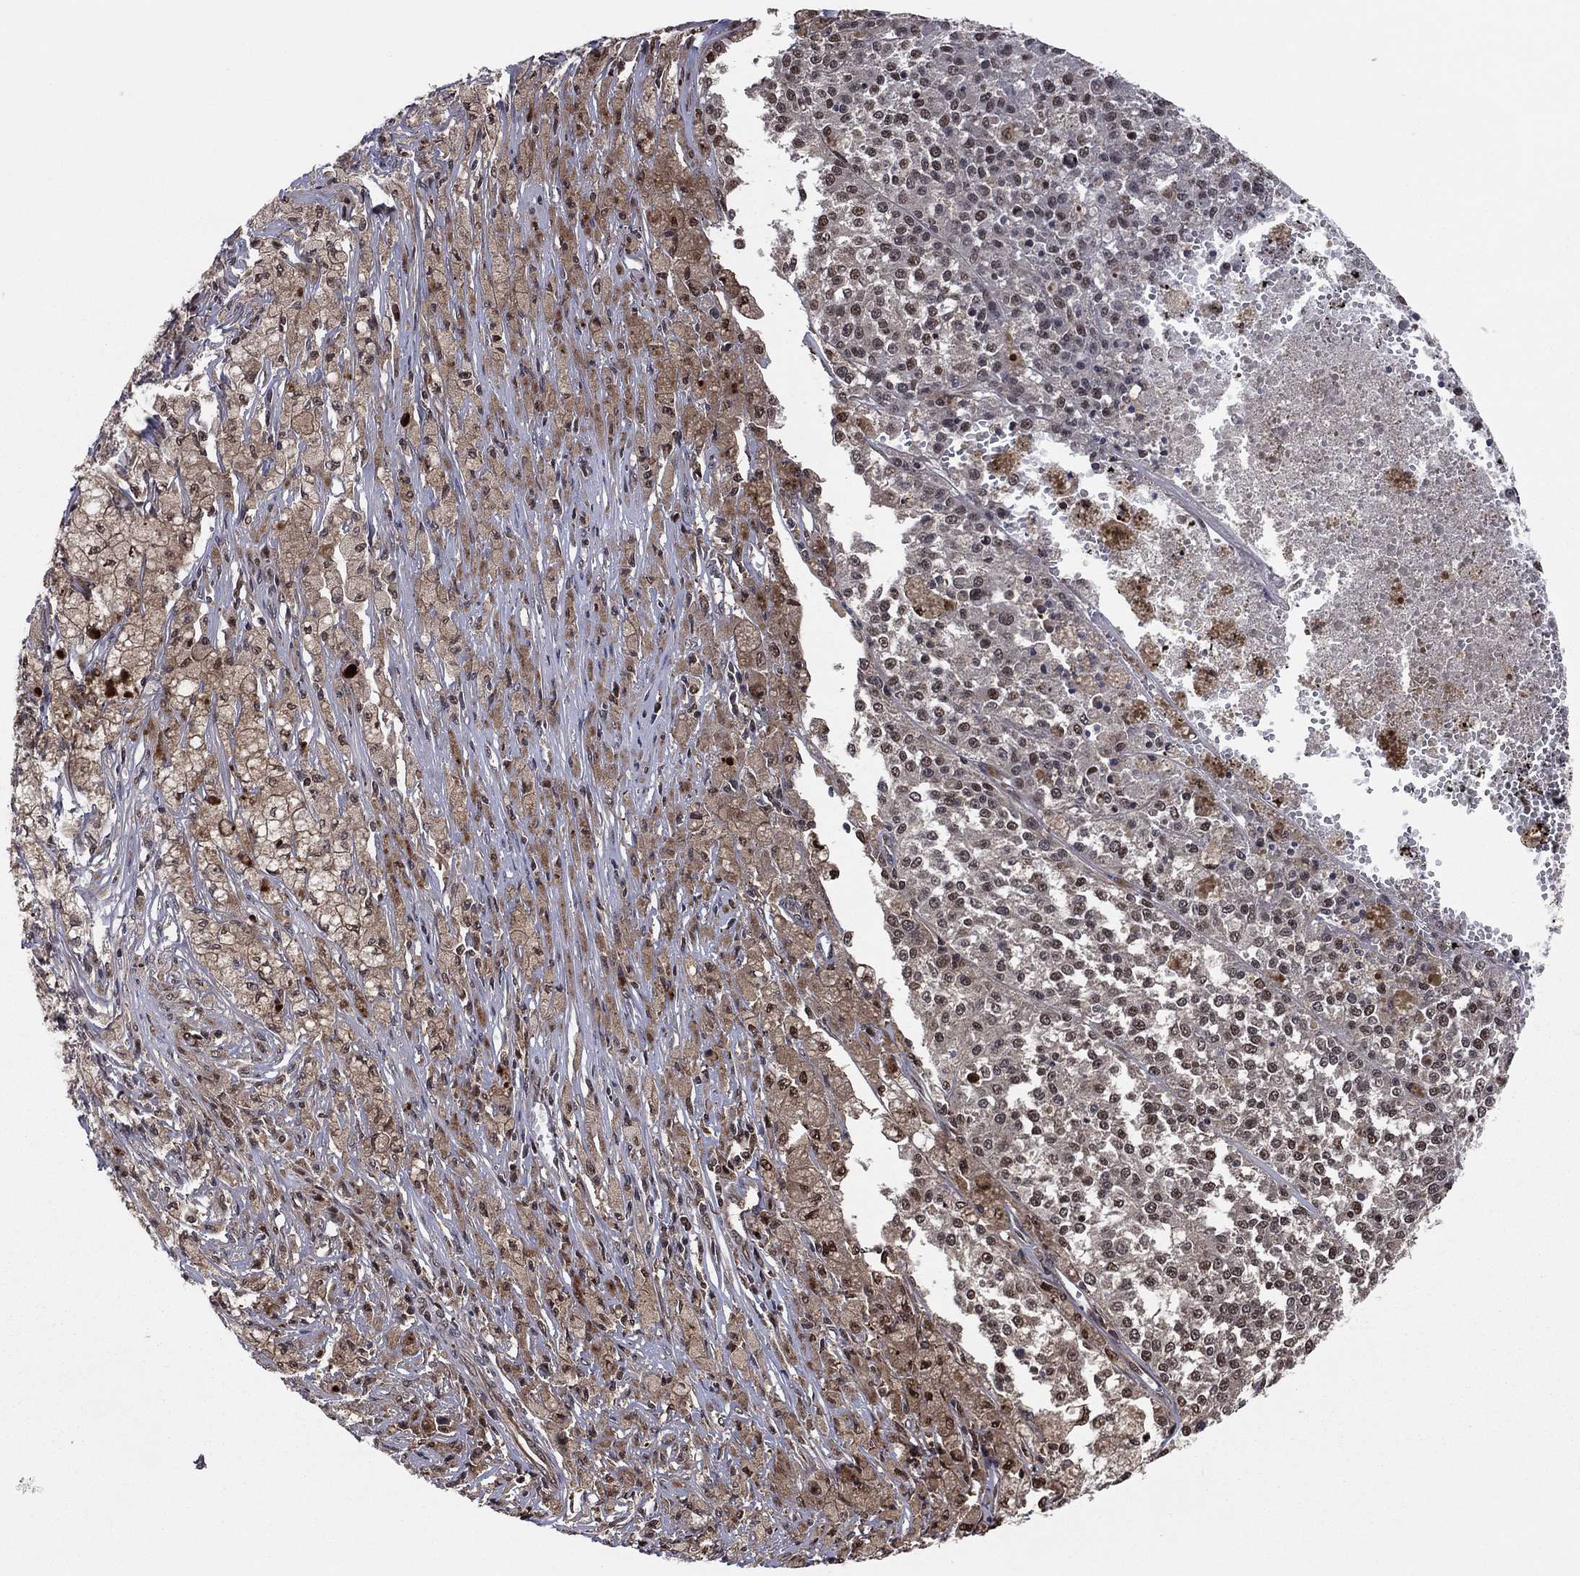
{"staining": {"intensity": "moderate", "quantity": "25%-75%", "location": "cytoplasmic/membranous,nuclear"}, "tissue": "melanoma", "cell_type": "Tumor cells", "image_type": "cancer", "snomed": [{"axis": "morphology", "description": "Malignant melanoma, Metastatic site"}, {"axis": "topography", "description": "Lymph node"}], "caption": "Malignant melanoma (metastatic site) stained for a protein reveals moderate cytoplasmic/membranous and nuclear positivity in tumor cells.", "gene": "ICOSLG", "patient": {"sex": "female", "age": 64}}